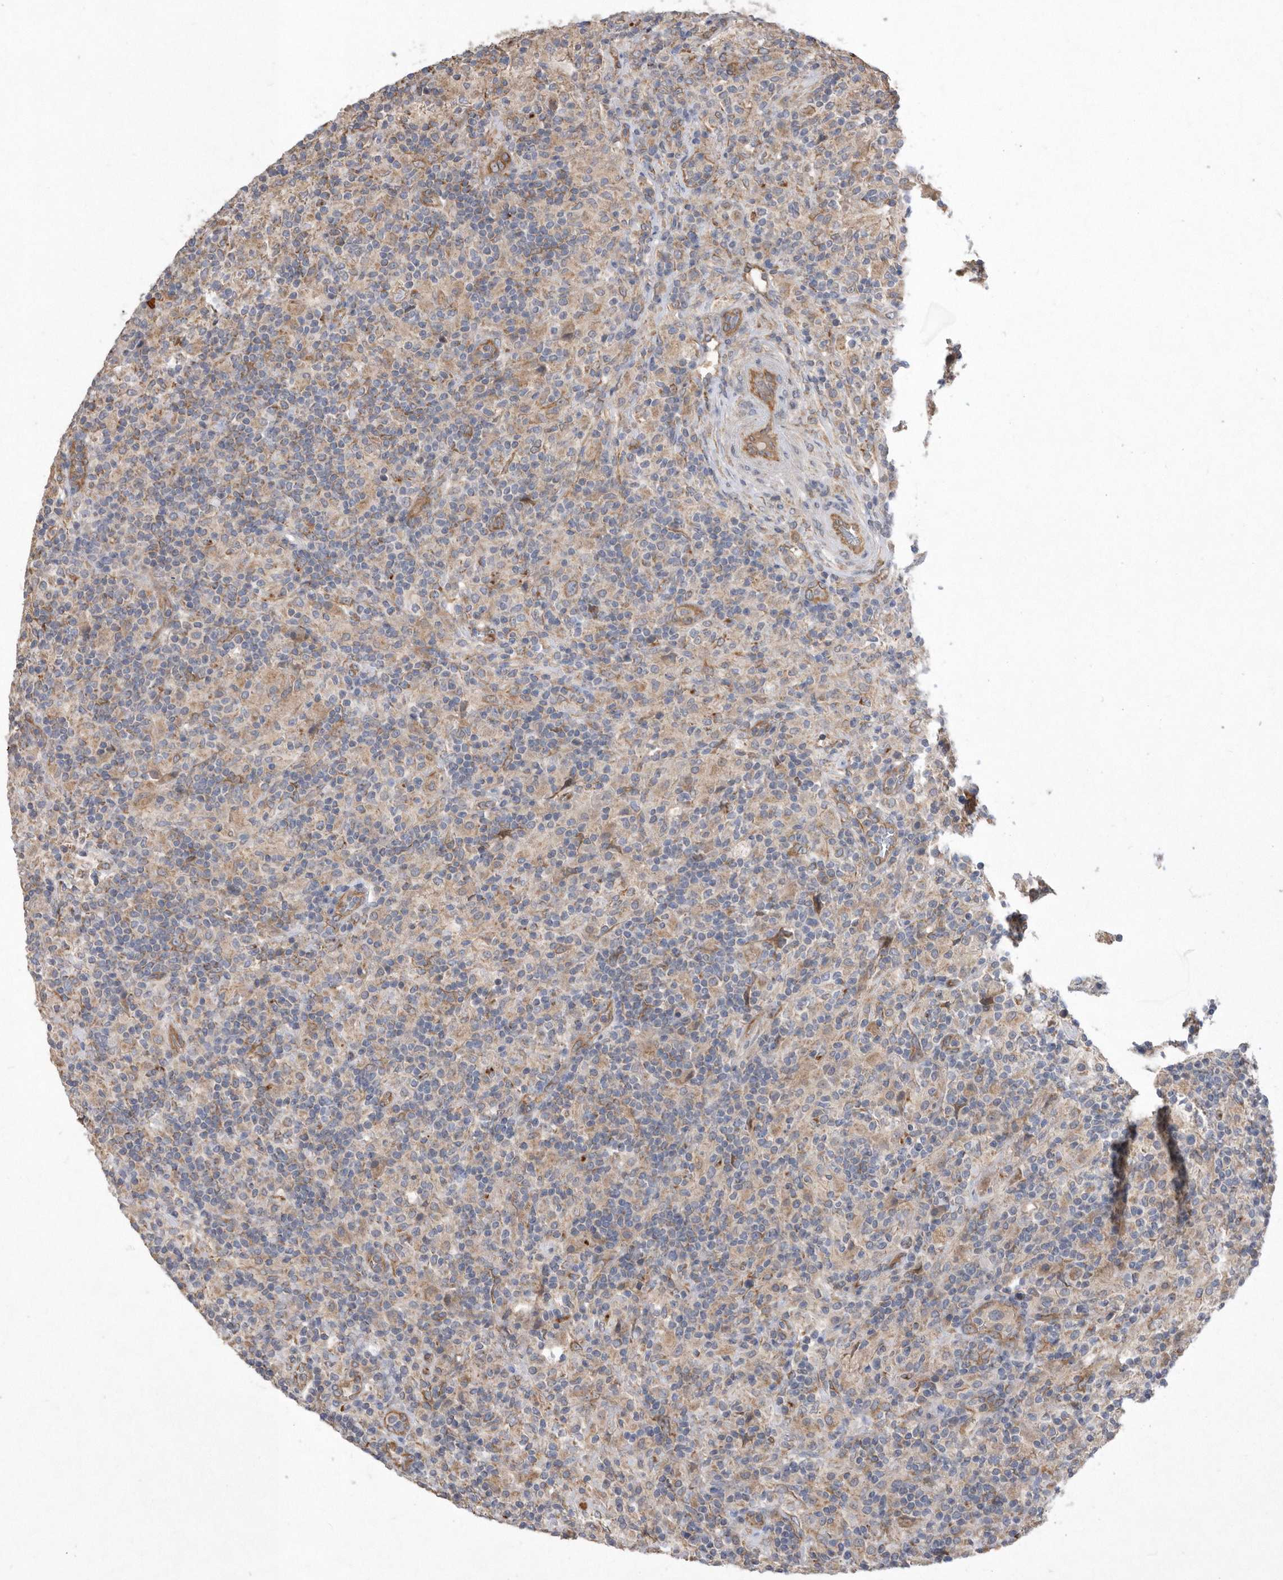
{"staining": {"intensity": "moderate", "quantity": "25%-75%", "location": "cytoplasmic/membranous"}, "tissue": "lymphoma", "cell_type": "Tumor cells", "image_type": "cancer", "snomed": [{"axis": "morphology", "description": "Hodgkin's disease, NOS"}, {"axis": "topography", "description": "Lymph node"}], "caption": "Approximately 25%-75% of tumor cells in human Hodgkin's disease exhibit moderate cytoplasmic/membranous protein expression as visualized by brown immunohistochemical staining.", "gene": "PON2", "patient": {"sex": "male", "age": 70}}